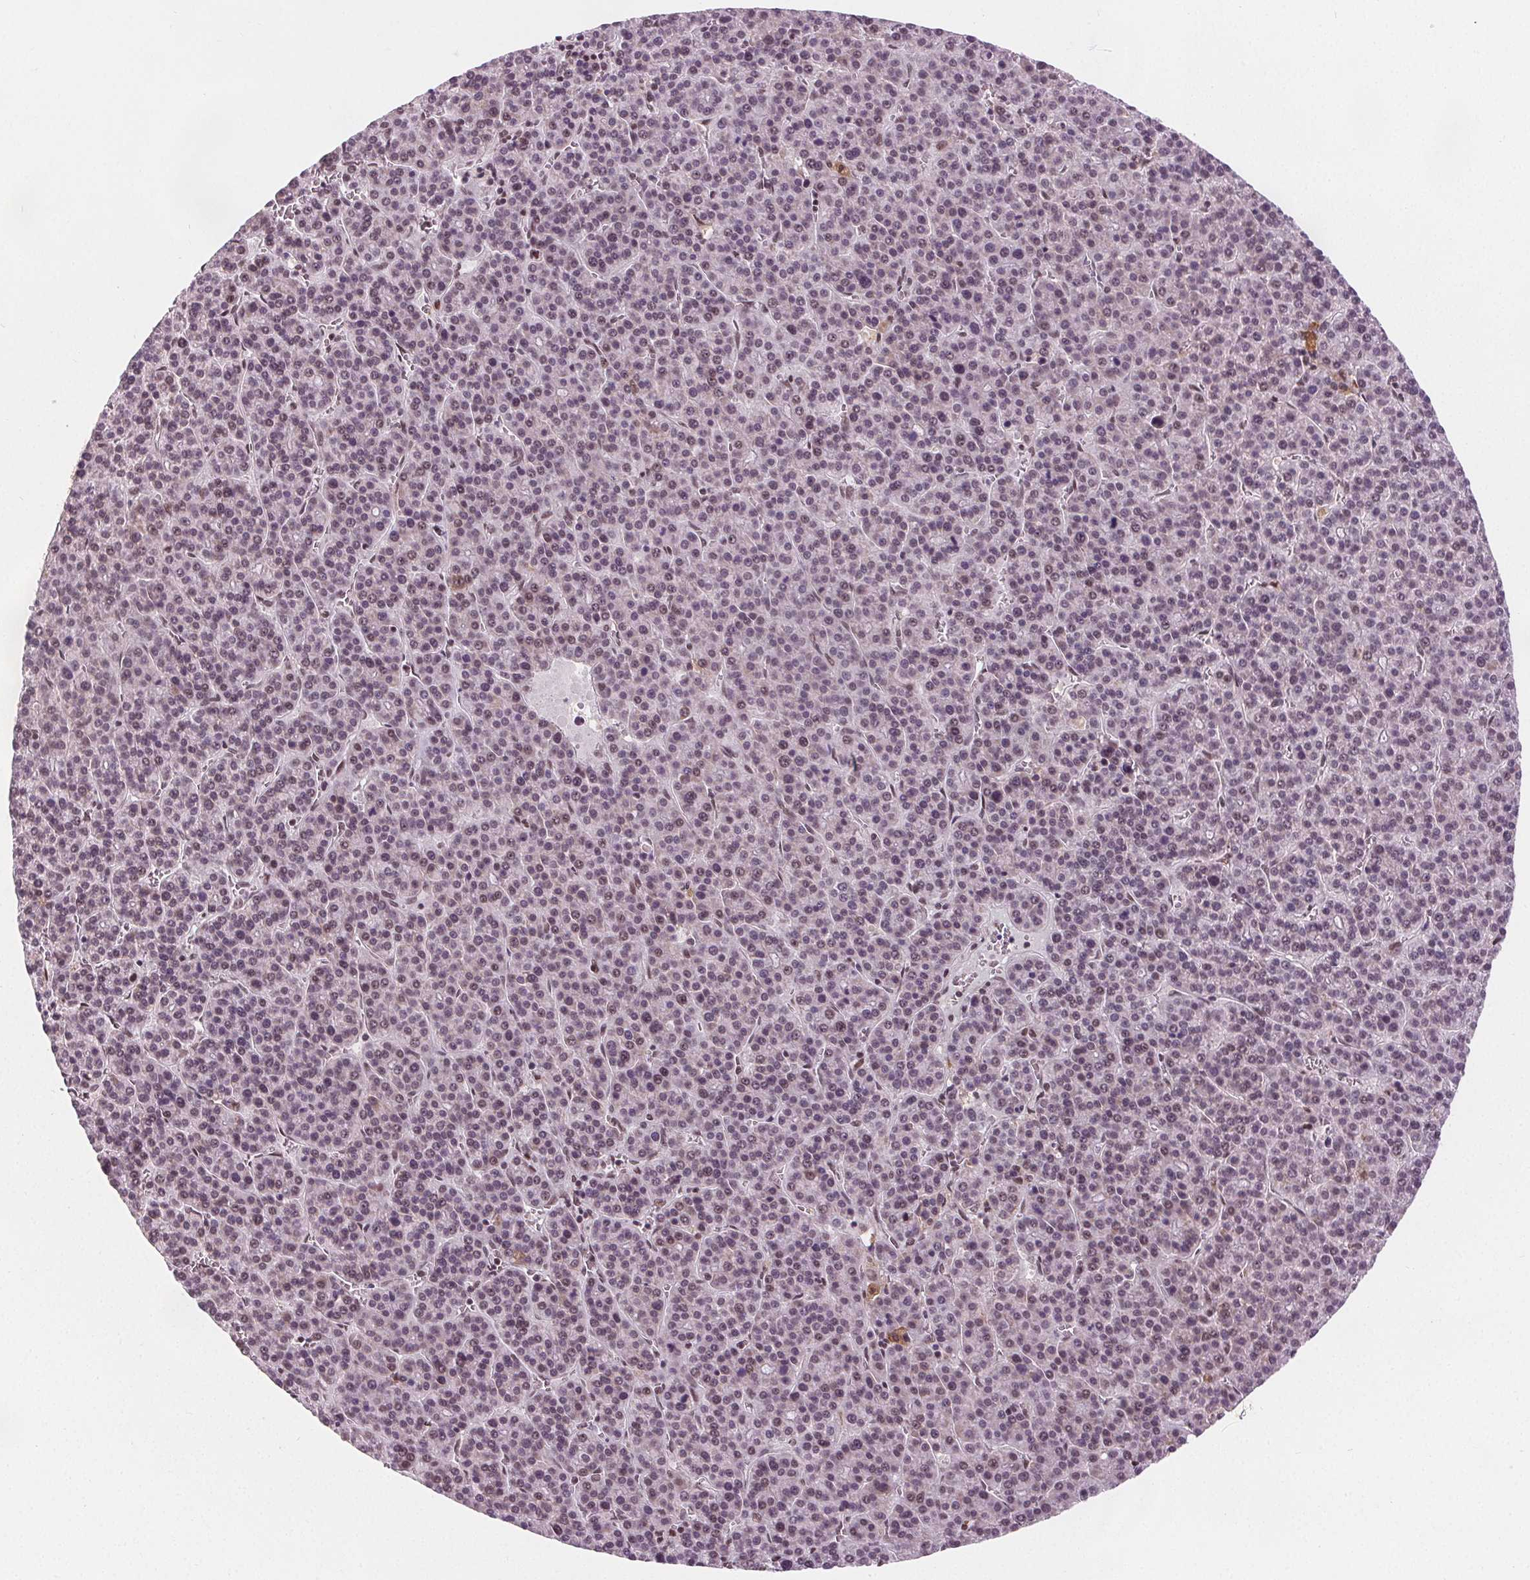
{"staining": {"intensity": "negative", "quantity": "none", "location": "none"}, "tissue": "liver cancer", "cell_type": "Tumor cells", "image_type": "cancer", "snomed": [{"axis": "morphology", "description": "Carcinoma, Hepatocellular, NOS"}, {"axis": "topography", "description": "Liver"}], "caption": "The micrograph demonstrates no significant expression in tumor cells of liver cancer.", "gene": "DPM2", "patient": {"sex": "female", "age": 58}}